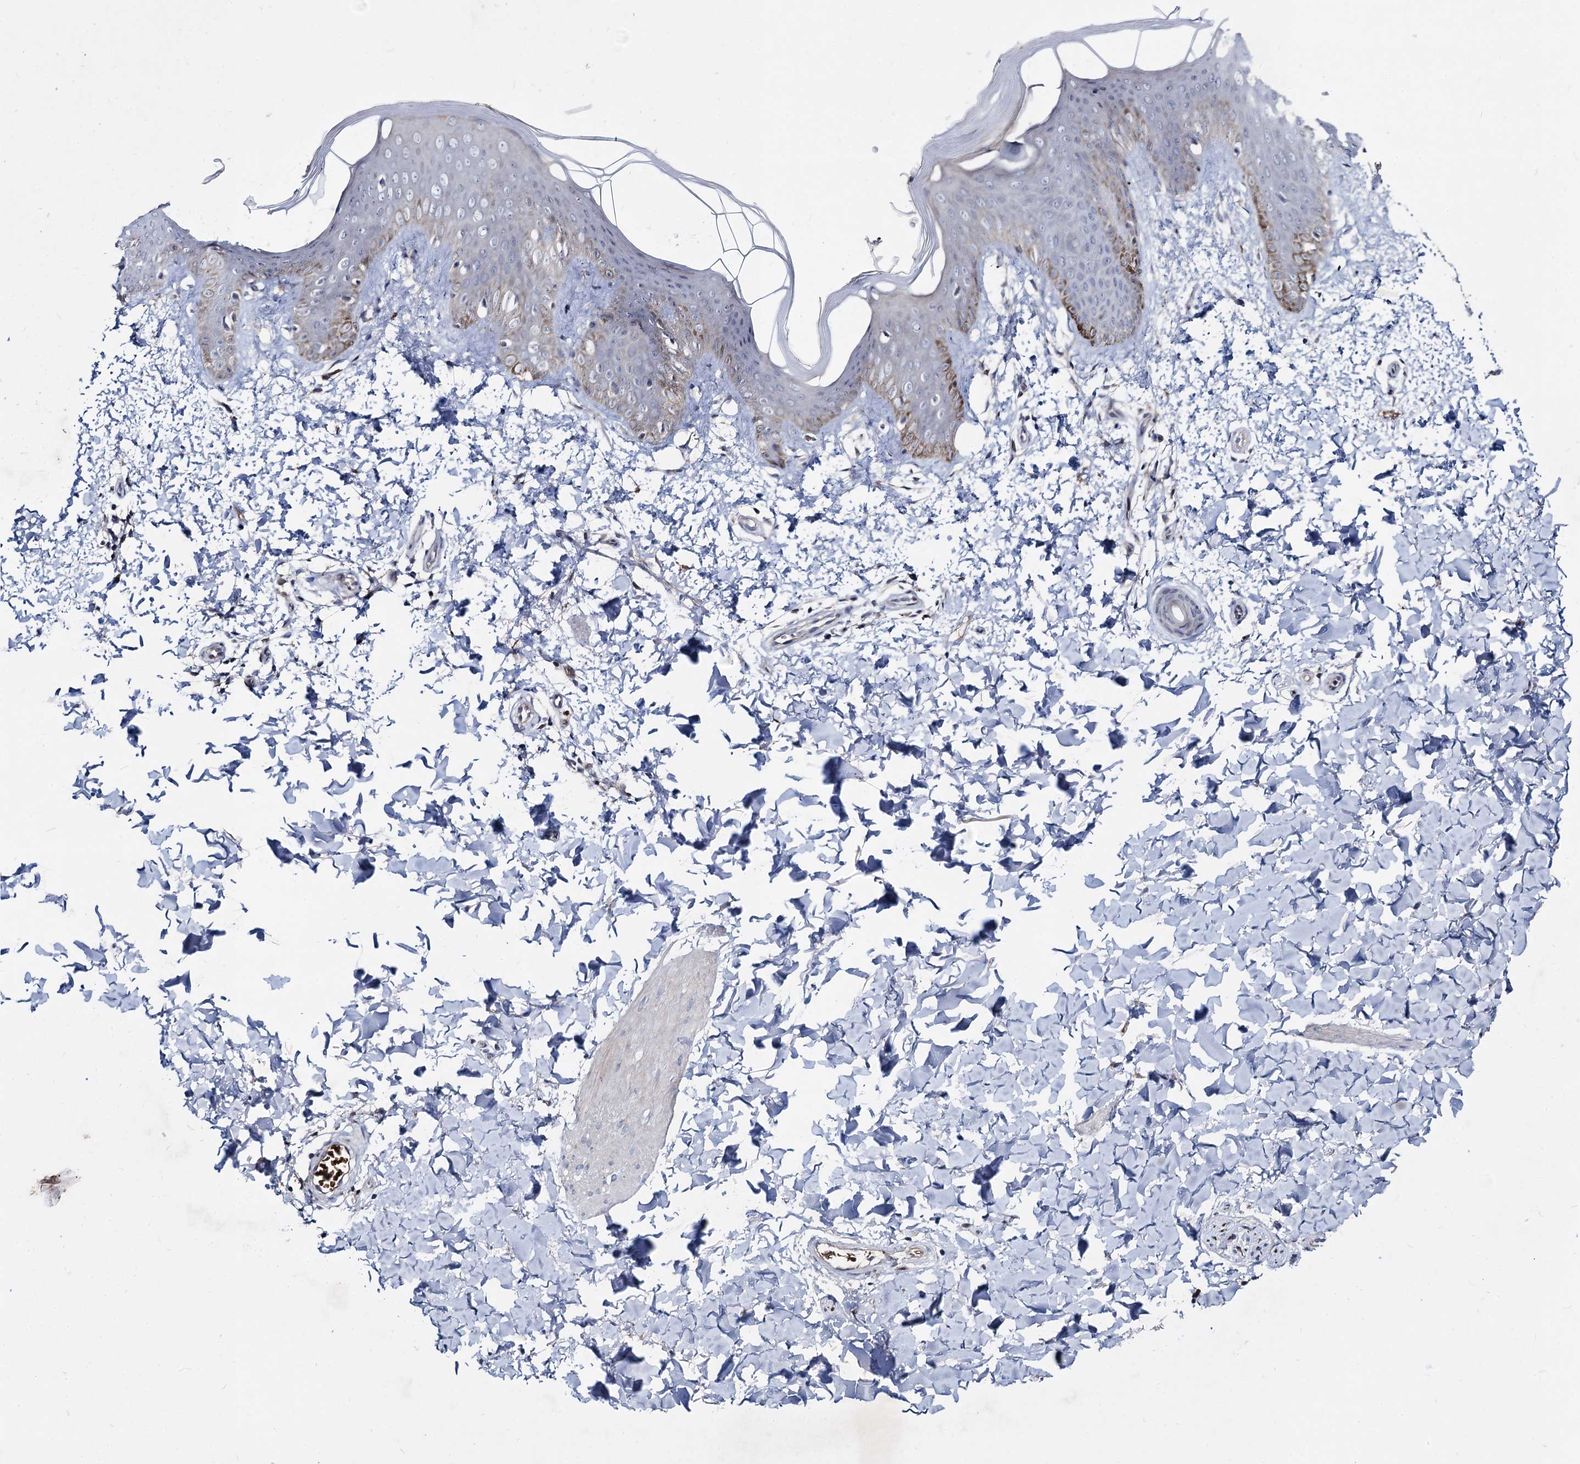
{"staining": {"intensity": "negative", "quantity": "none", "location": "none"}, "tissue": "skin", "cell_type": "Fibroblasts", "image_type": "normal", "snomed": [{"axis": "morphology", "description": "Normal tissue, NOS"}, {"axis": "topography", "description": "Skin"}], "caption": "Immunohistochemistry of normal skin exhibits no expression in fibroblasts.", "gene": "RNF6", "patient": {"sex": "male", "age": 36}}